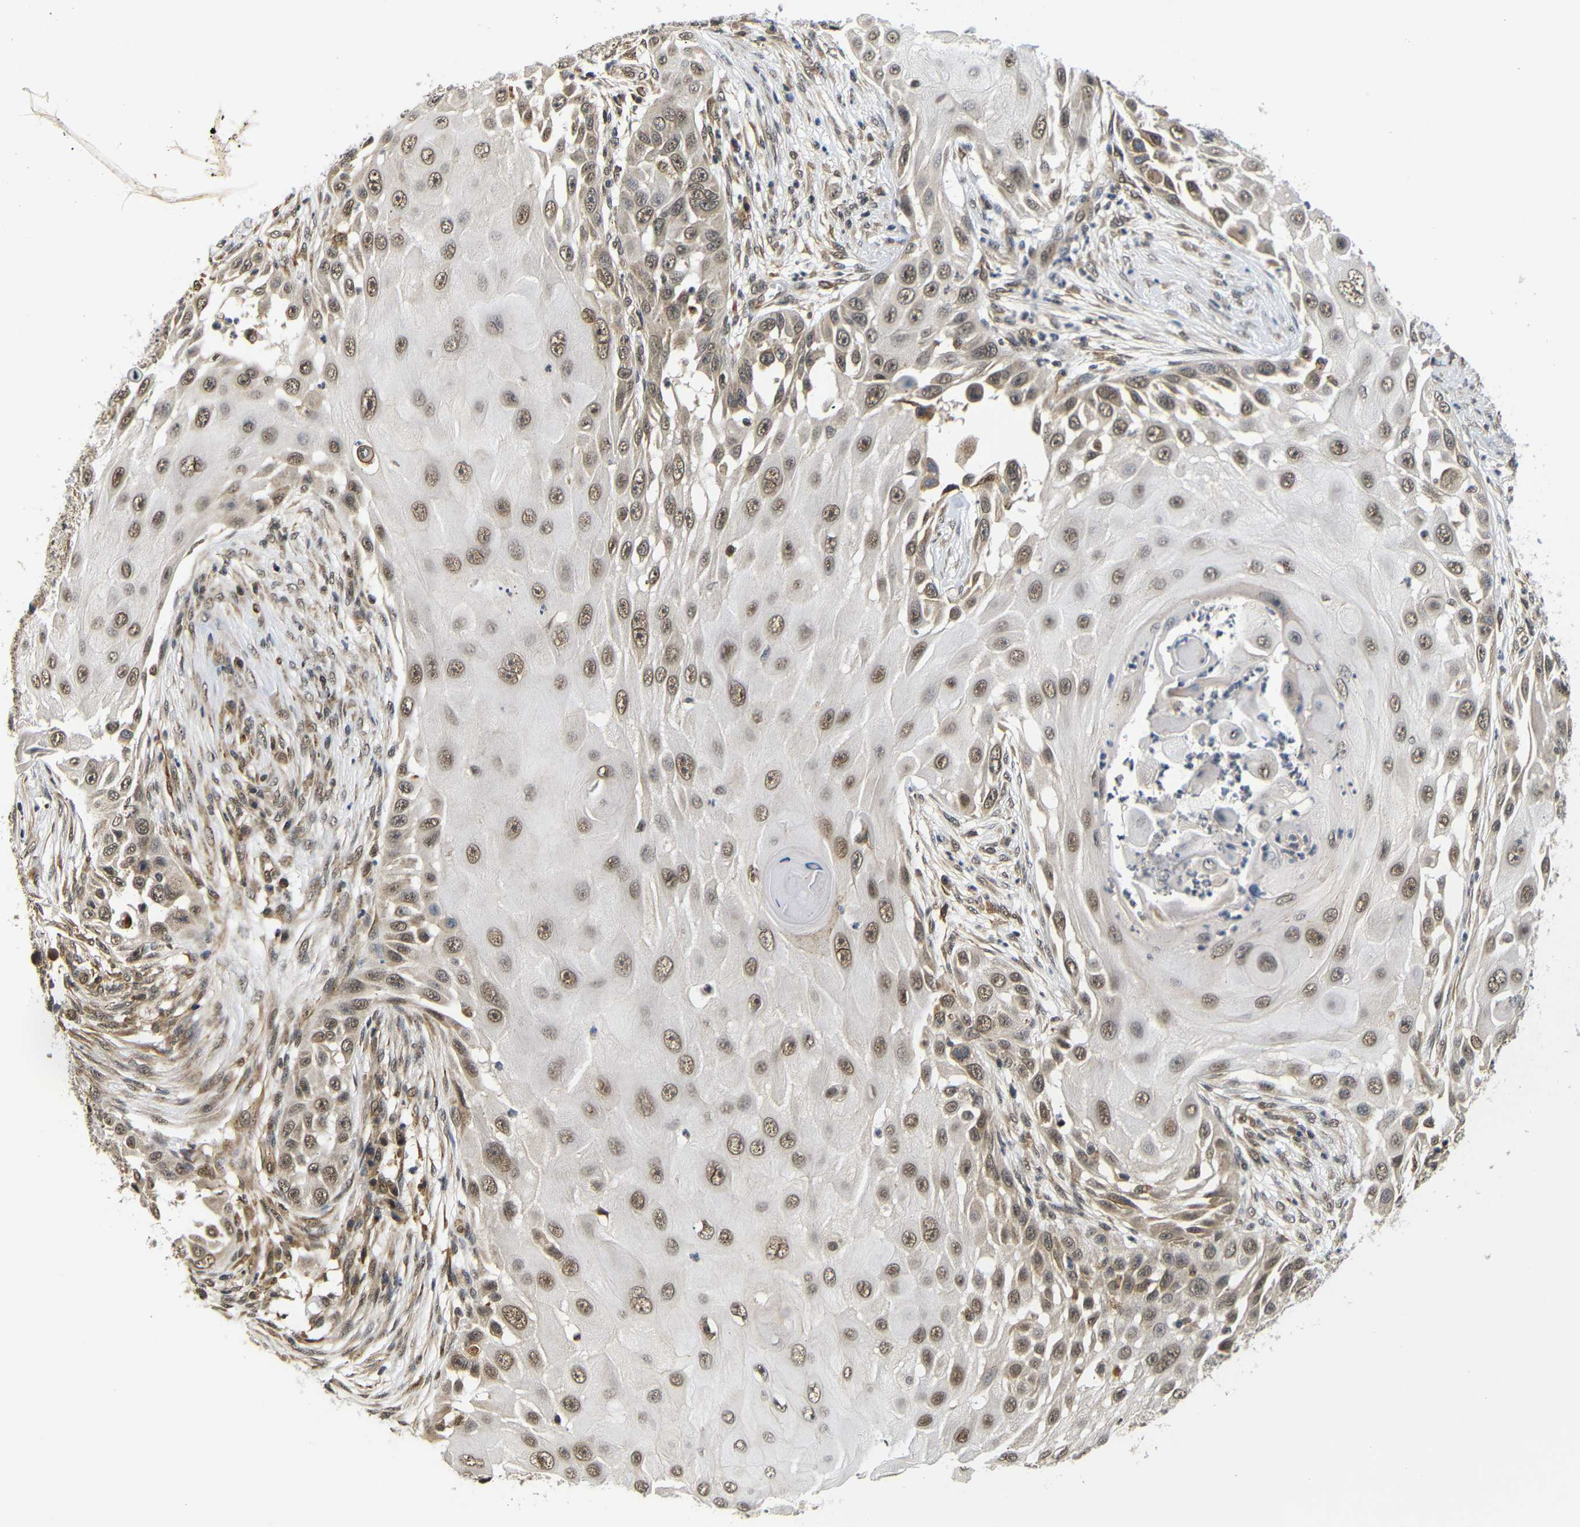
{"staining": {"intensity": "moderate", "quantity": ">75%", "location": "cytoplasmic/membranous,nuclear"}, "tissue": "skin cancer", "cell_type": "Tumor cells", "image_type": "cancer", "snomed": [{"axis": "morphology", "description": "Squamous cell carcinoma, NOS"}, {"axis": "topography", "description": "Skin"}], "caption": "Brown immunohistochemical staining in skin cancer exhibits moderate cytoplasmic/membranous and nuclear positivity in about >75% of tumor cells.", "gene": "GJA5", "patient": {"sex": "female", "age": 44}}